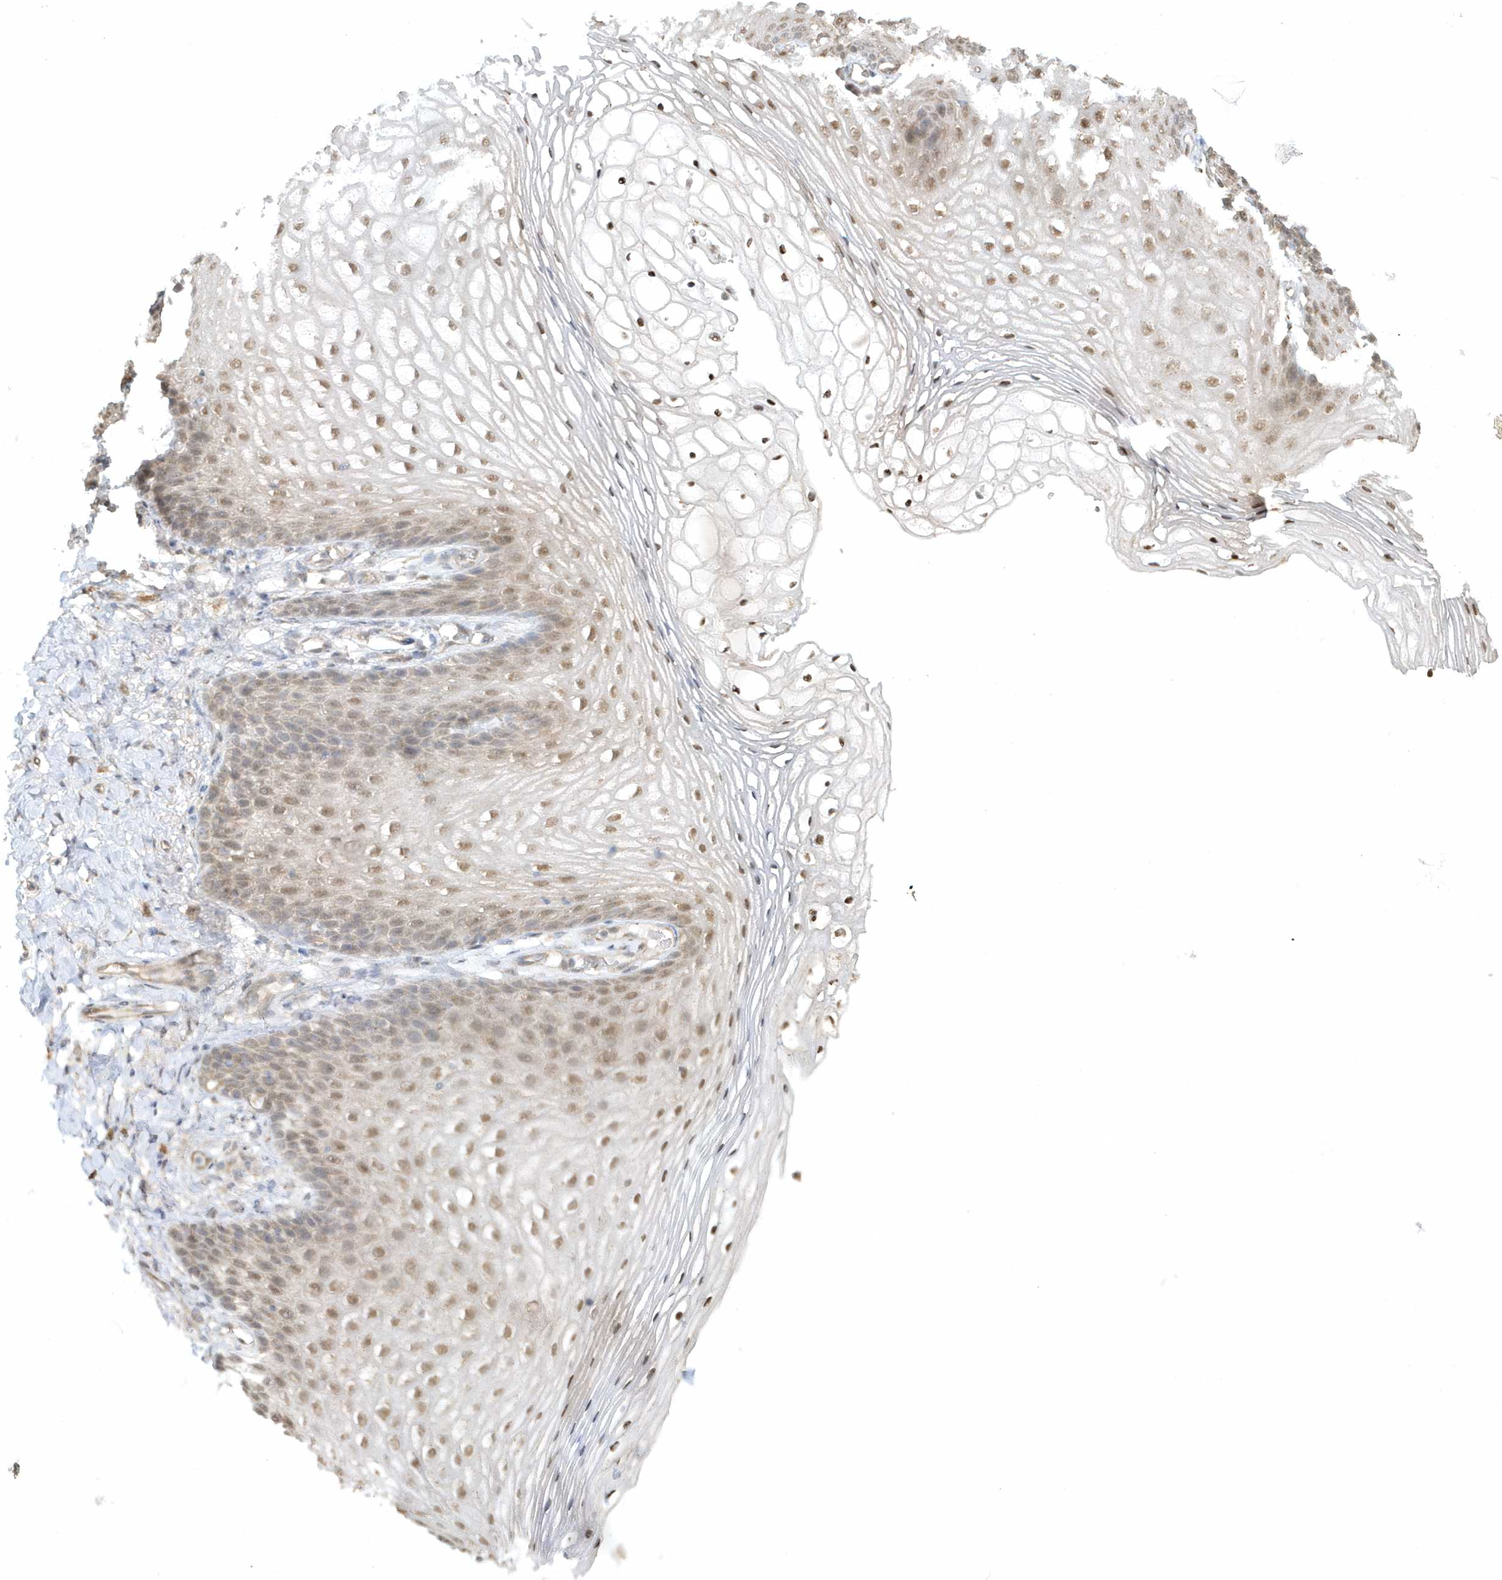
{"staining": {"intensity": "moderate", "quantity": "25%-75%", "location": "nuclear"}, "tissue": "vagina", "cell_type": "Squamous epithelial cells", "image_type": "normal", "snomed": [{"axis": "morphology", "description": "Normal tissue, NOS"}, {"axis": "topography", "description": "Vagina"}], "caption": "Brown immunohistochemical staining in benign vagina shows moderate nuclear positivity in approximately 25%-75% of squamous epithelial cells.", "gene": "PSMD6", "patient": {"sex": "female", "age": 60}}